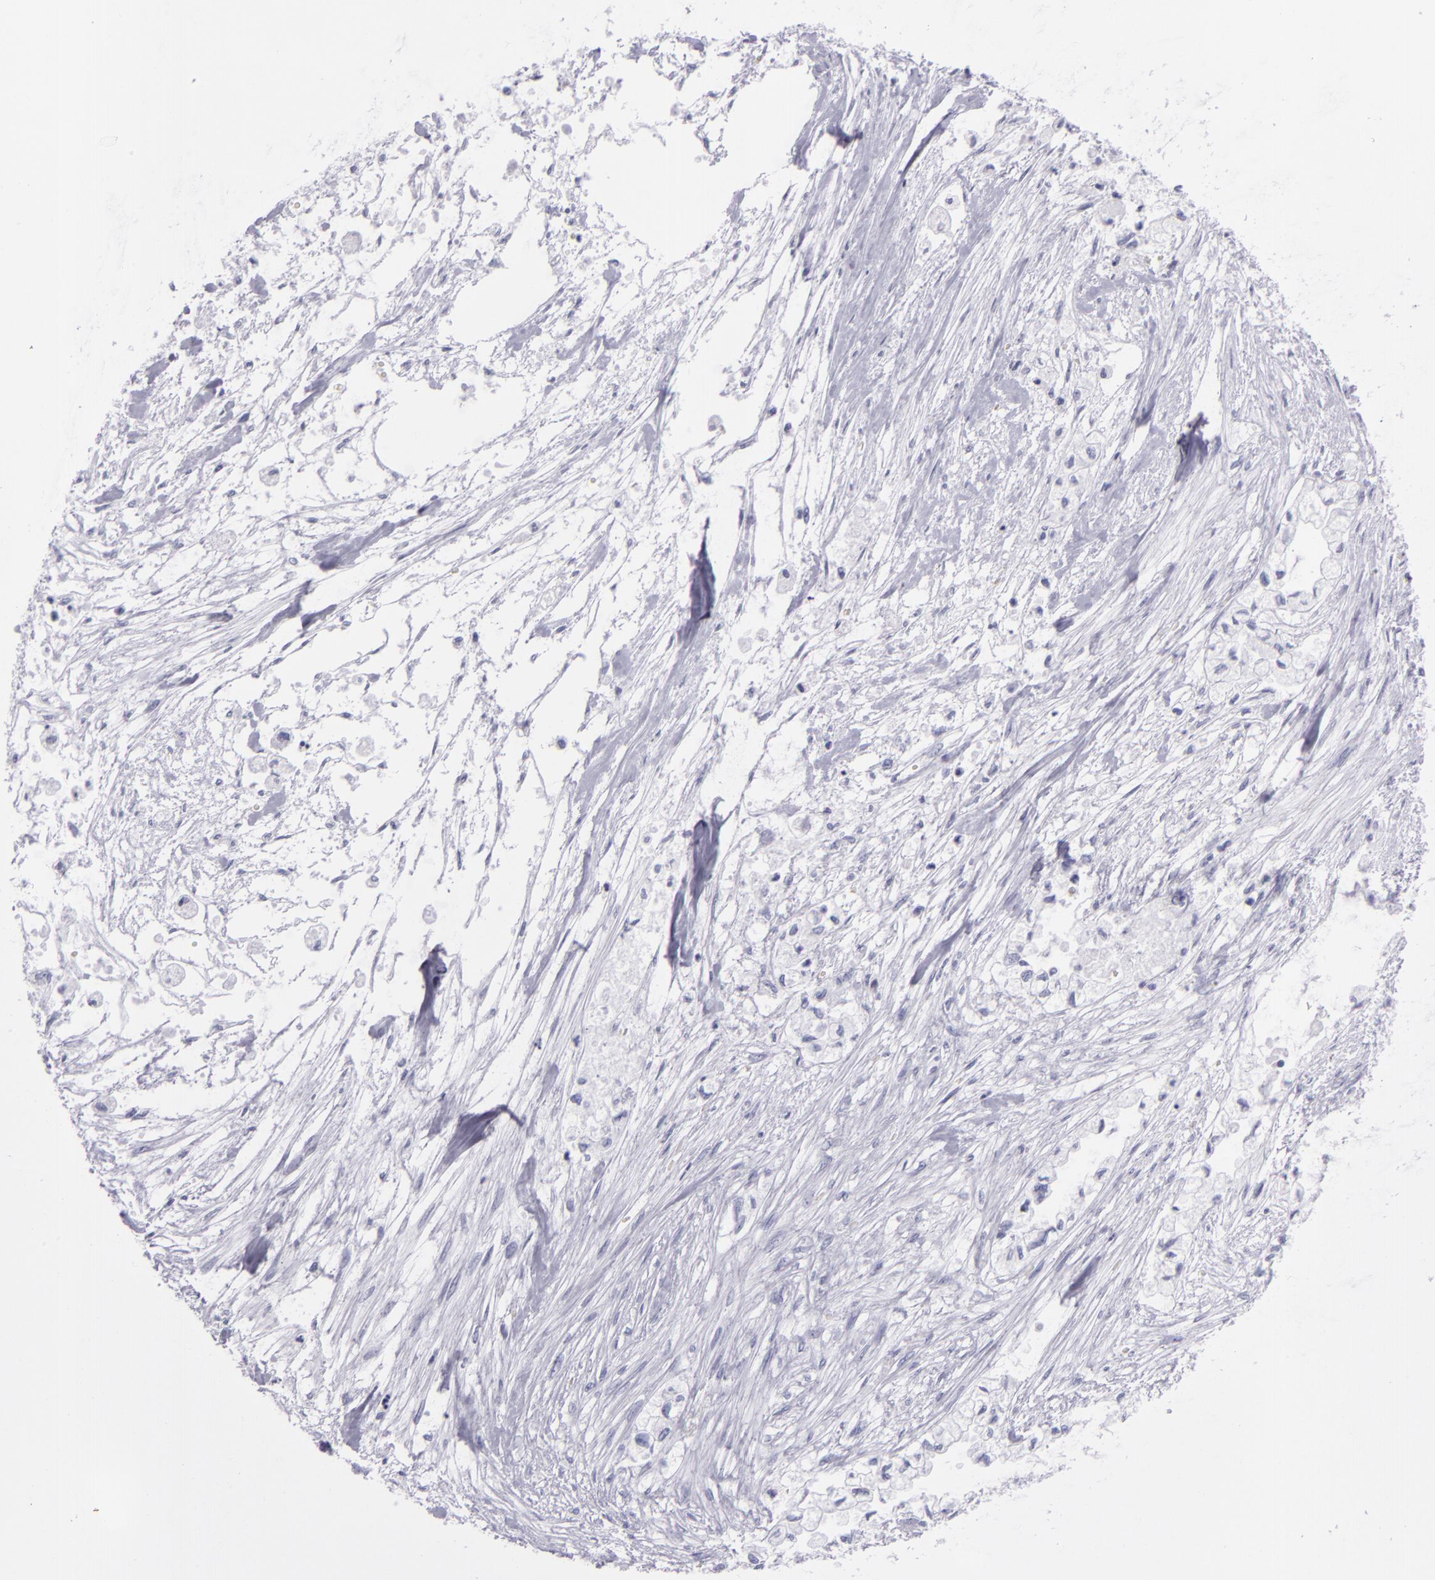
{"staining": {"intensity": "negative", "quantity": "none", "location": "none"}, "tissue": "pancreatic cancer", "cell_type": "Tumor cells", "image_type": "cancer", "snomed": [{"axis": "morphology", "description": "Adenocarcinoma, NOS"}, {"axis": "topography", "description": "Pancreas"}], "caption": "This is a image of immunohistochemistry (IHC) staining of adenocarcinoma (pancreatic), which shows no positivity in tumor cells.", "gene": "CR2", "patient": {"sex": "male", "age": 79}}